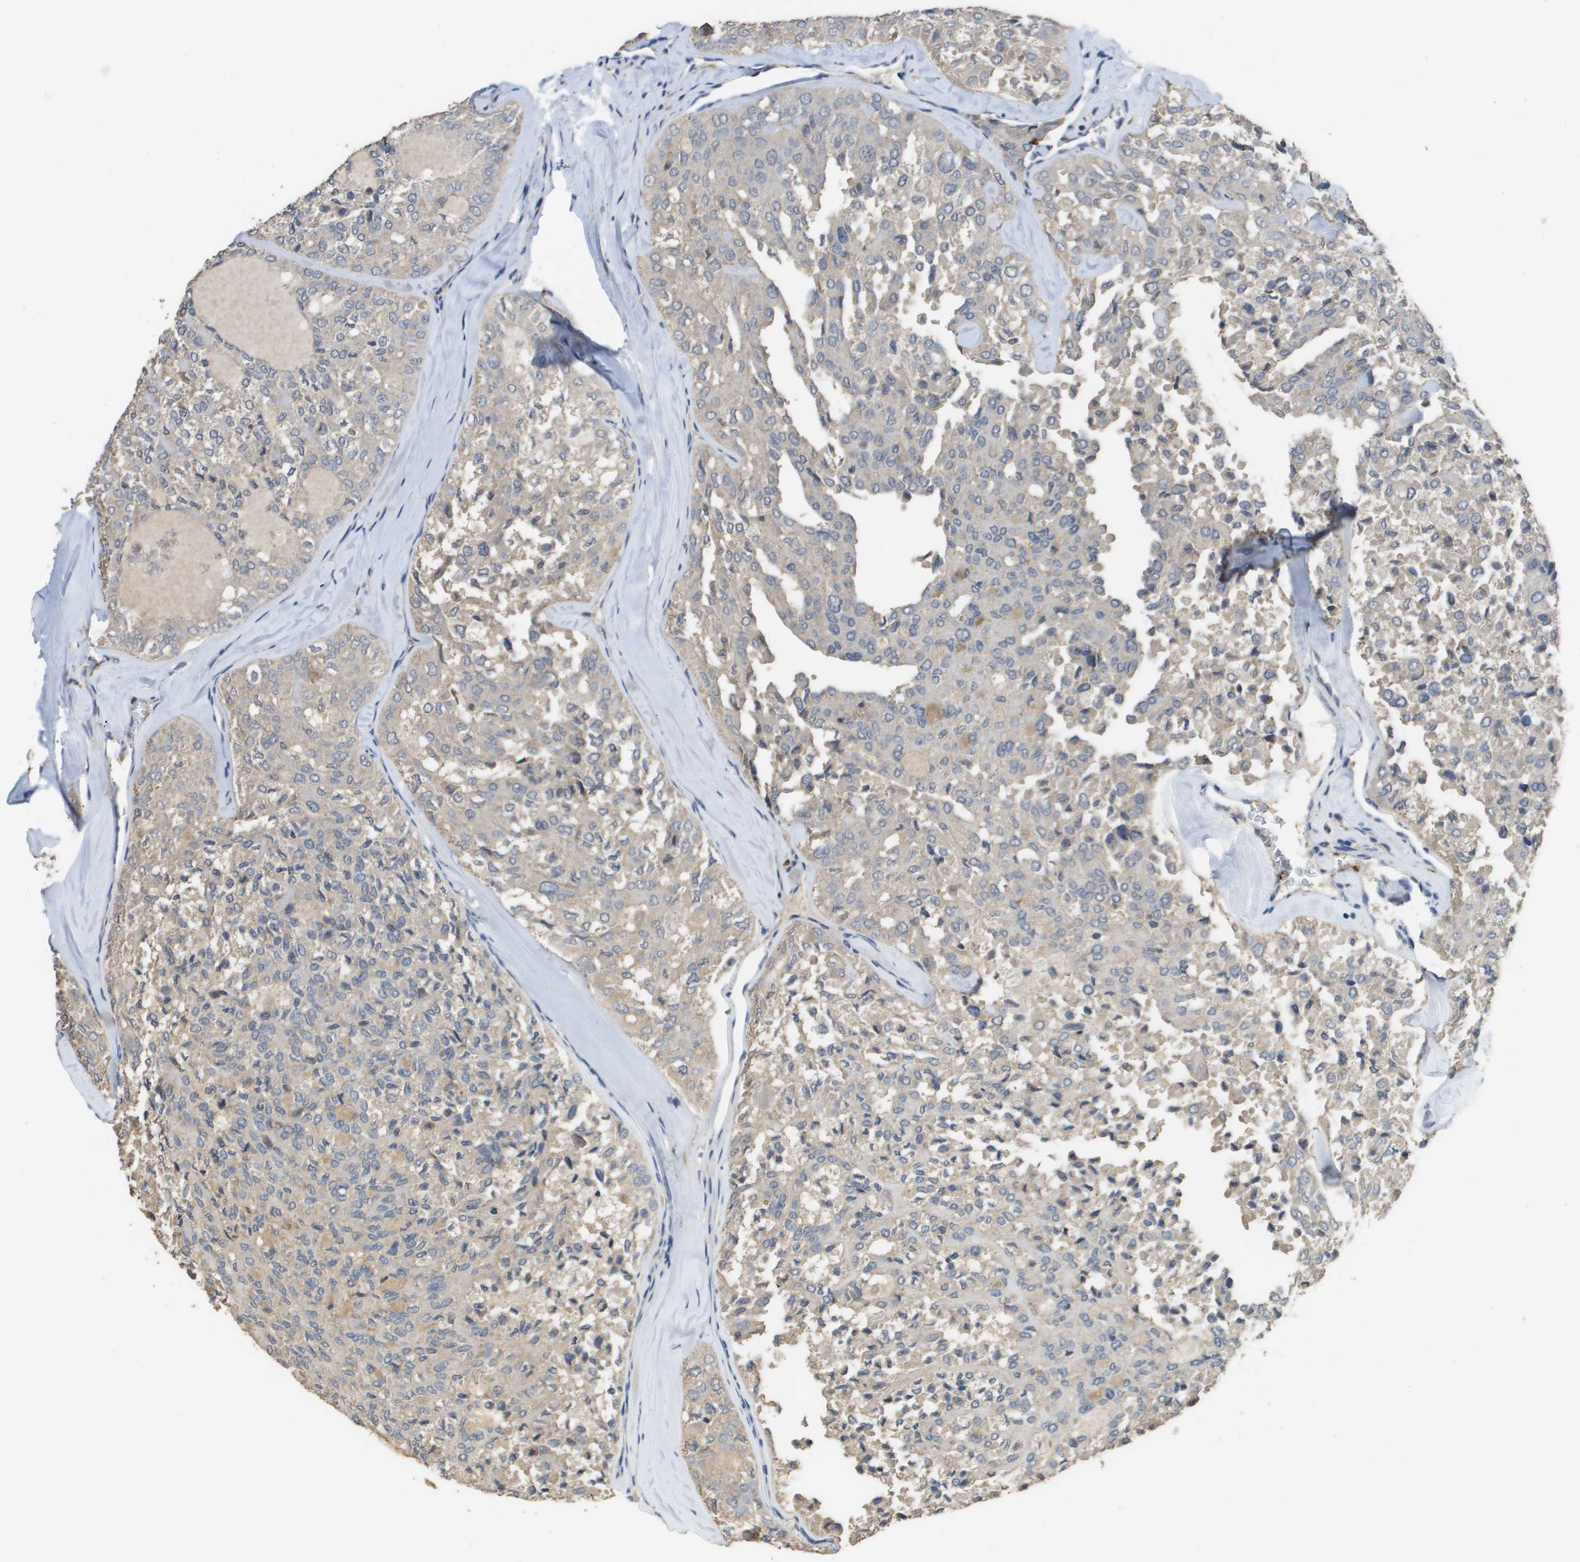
{"staining": {"intensity": "weak", "quantity": "<25%", "location": "cytoplasmic/membranous"}, "tissue": "thyroid cancer", "cell_type": "Tumor cells", "image_type": "cancer", "snomed": [{"axis": "morphology", "description": "Follicular adenoma carcinoma, NOS"}, {"axis": "topography", "description": "Thyroid gland"}], "caption": "Immunohistochemistry (IHC) micrograph of human thyroid cancer stained for a protein (brown), which demonstrates no positivity in tumor cells.", "gene": "RAB27B", "patient": {"sex": "male", "age": 75}}